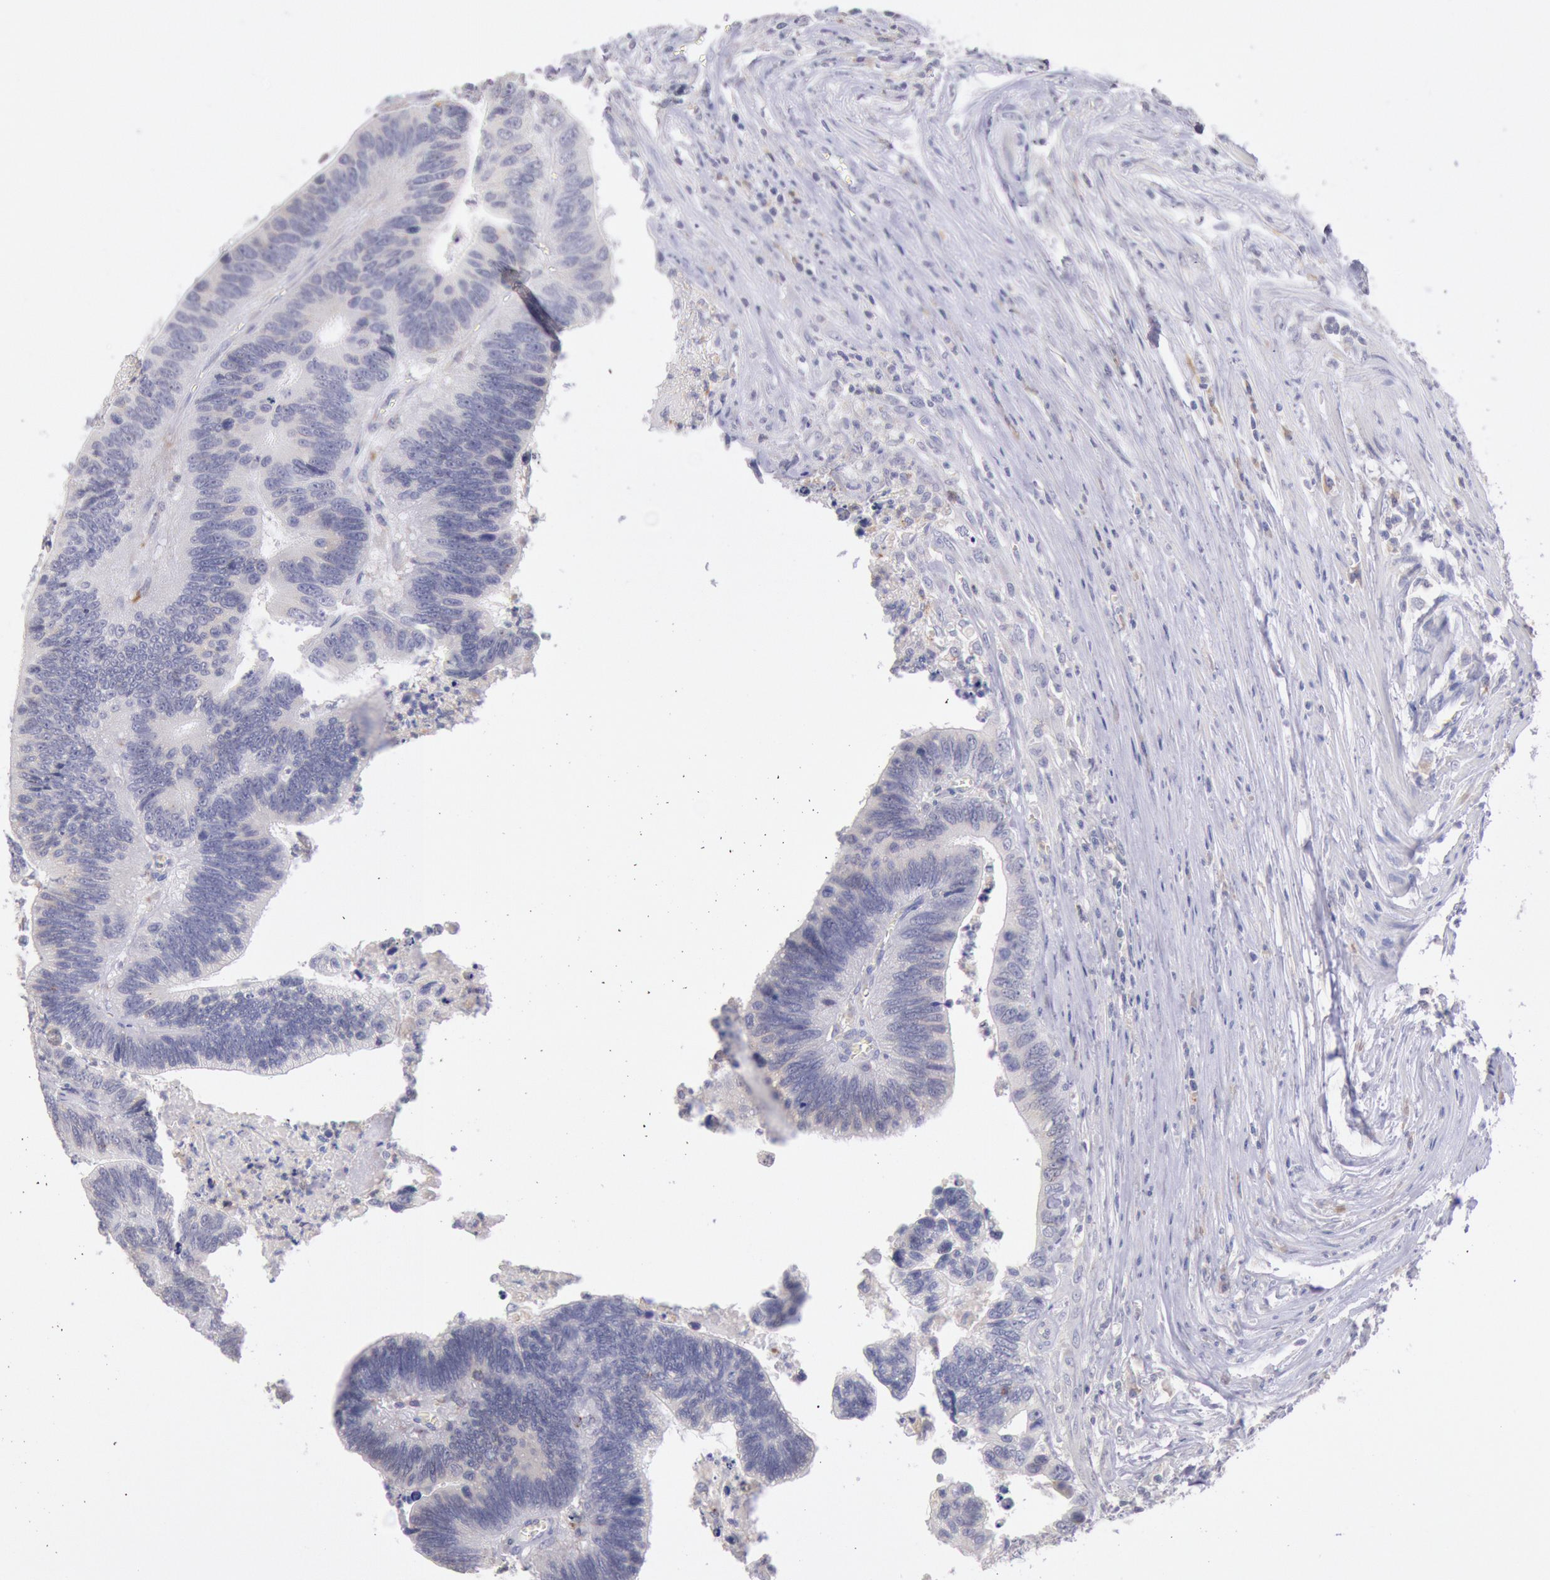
{"staining": {"intensity": "negative", "quantity": "none", "location": "none"}, "tissue": "colorectal cancer", "cell_type": "Tumor cells", "image_type": "cancer", "snomed": [{"axis": "morphology", "description": "Adenocarcinoma, NOS"}, {"axis": "topography", "description": "Colon"}], "caption": "IHC micrograph of neoplastic tissue: human colorectal adenocarcinoma stained with DAB (3,3'-diaminobenzidine) reveals no significant protein staining in tumor cells. The staining is performed using DAB brown chromogen with nuclei counter-stained in using hematoxylin.", "gene": "GAL3ST1", "patient": {"sex": "male", "age": 72}}